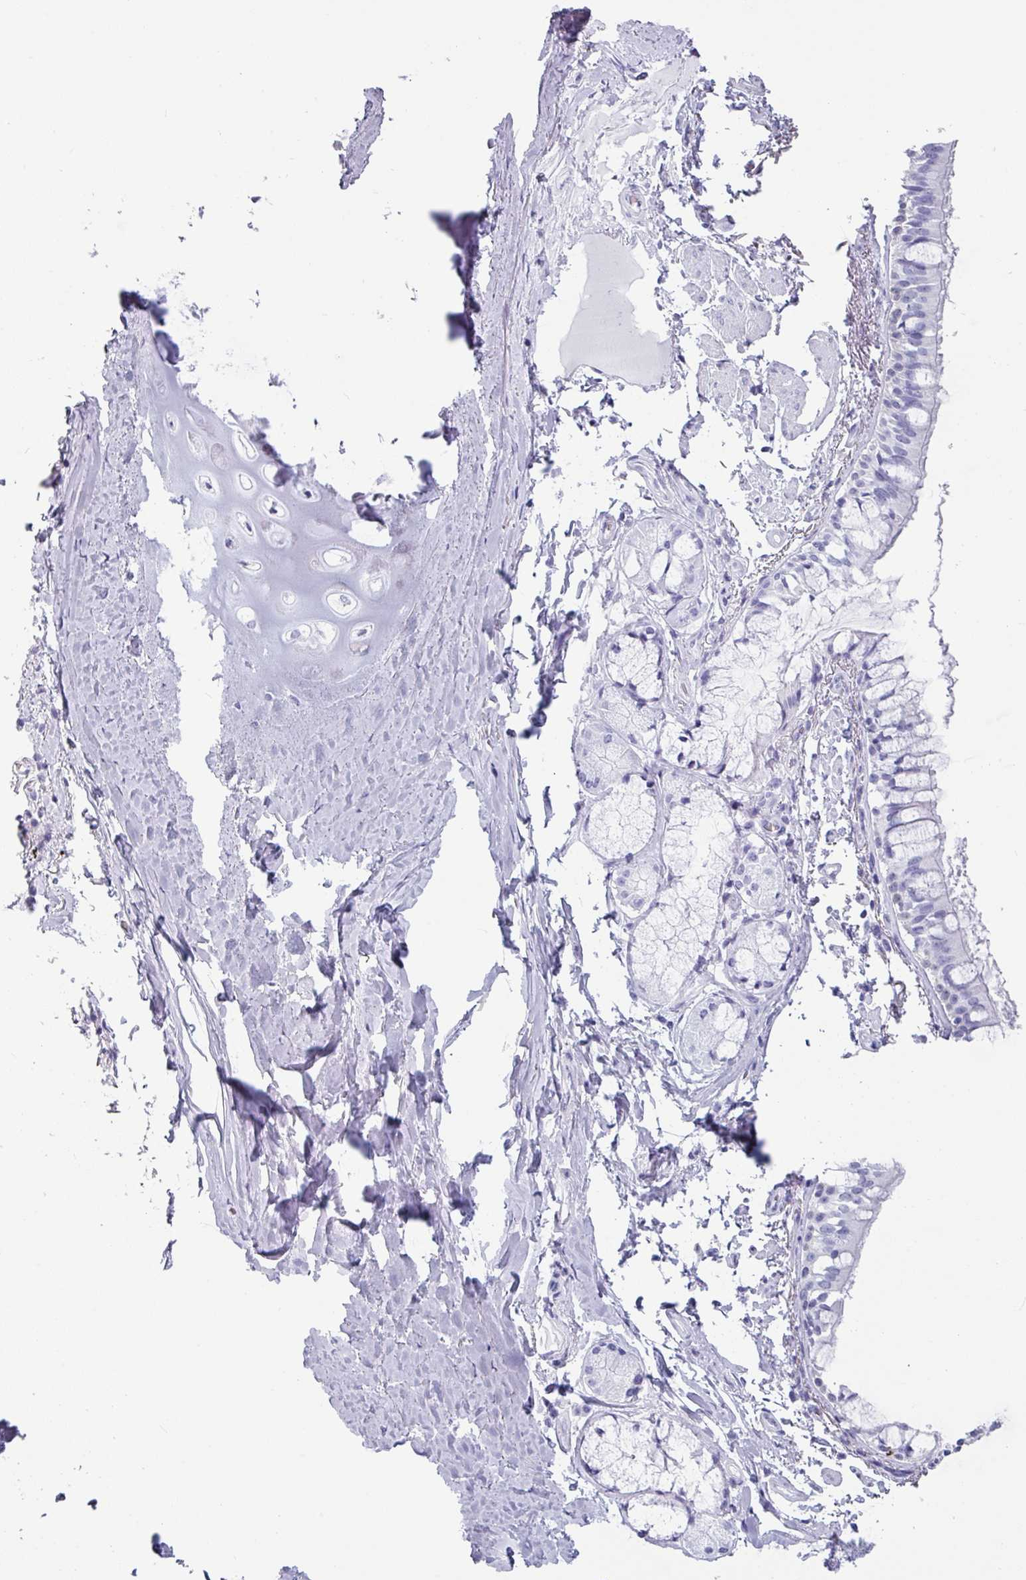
{"staining": {"intensity": "negative", "quantity": "none", "location": "none"}, "tissue": "bronchus", "cell_type": "Respiratory epithelial cells", "image_type": "normal", "snomed": [{"axis": "morphology", "description": "Normal tissue, NOS"}, {"axis": "topography", "description": "Bronchus"}], "caption": "Image shows no protein expression in respiratory epithelial cells of benign bronchus.", "gene": "CRYBB2", "patient": {"sex": "male", "age": 70}}